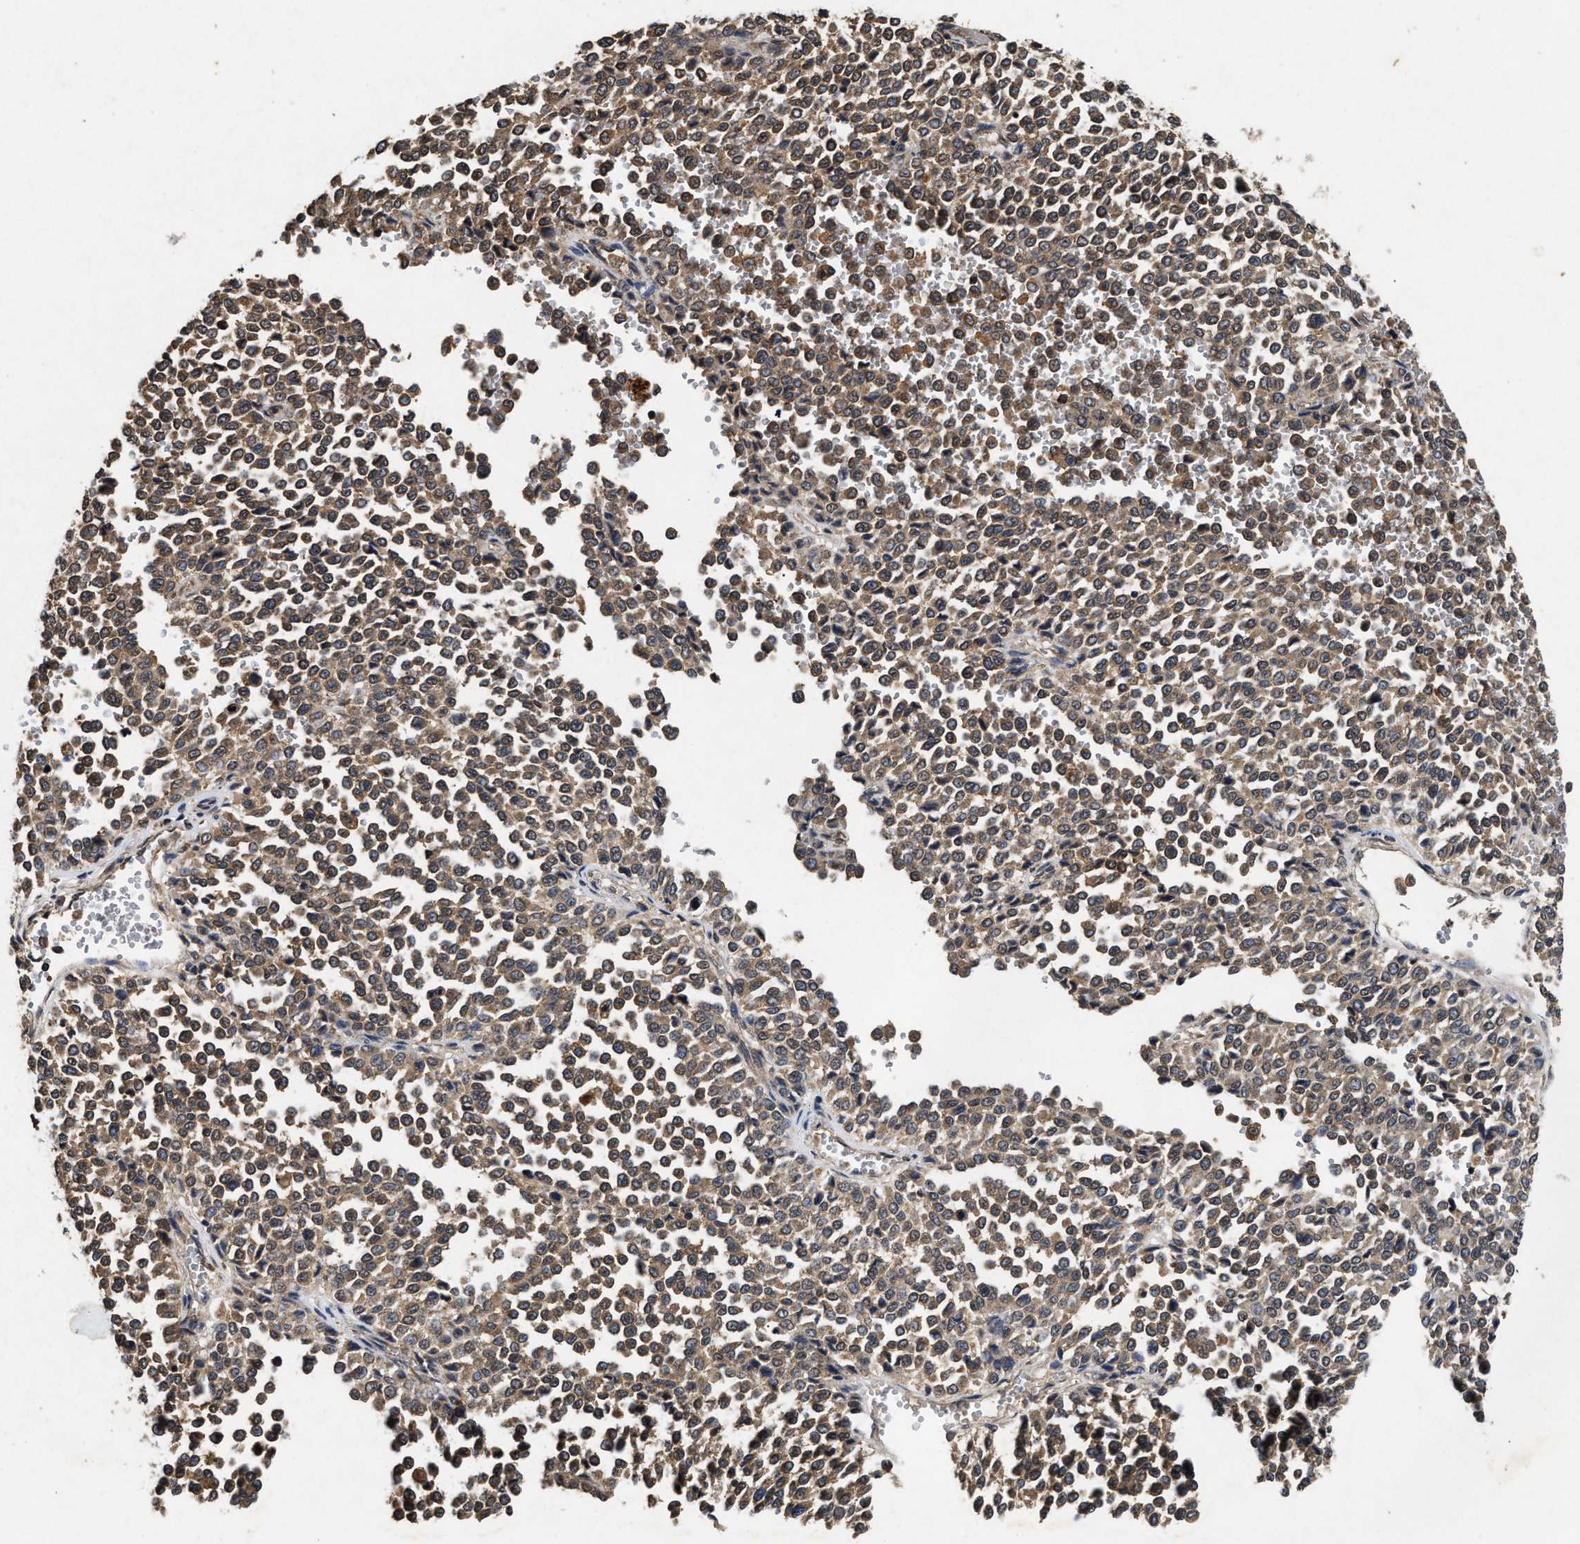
{"staining": {"intensity": "moderate", "quantity": ">75%", "location": "cytoplasmic/membranous"}, "tissue": "melanoma", "cell_type": "Tumor cells", "image_type": "cancer", "snomed": [{"axis": "morphology", "description": "Malignant melanoma, Metastatic site"}, {"axis": "topography", "description": "Pancreas"}], "caption": "The image shows immunohistochemical staining of malignant melanoma (metastatic site). There is moderate cytoplasmic/membranous positivity is identified in approximately >75% of tumor cells.", "gene": "PDAP1", "patient": {"sex": "female", "age": 30}}